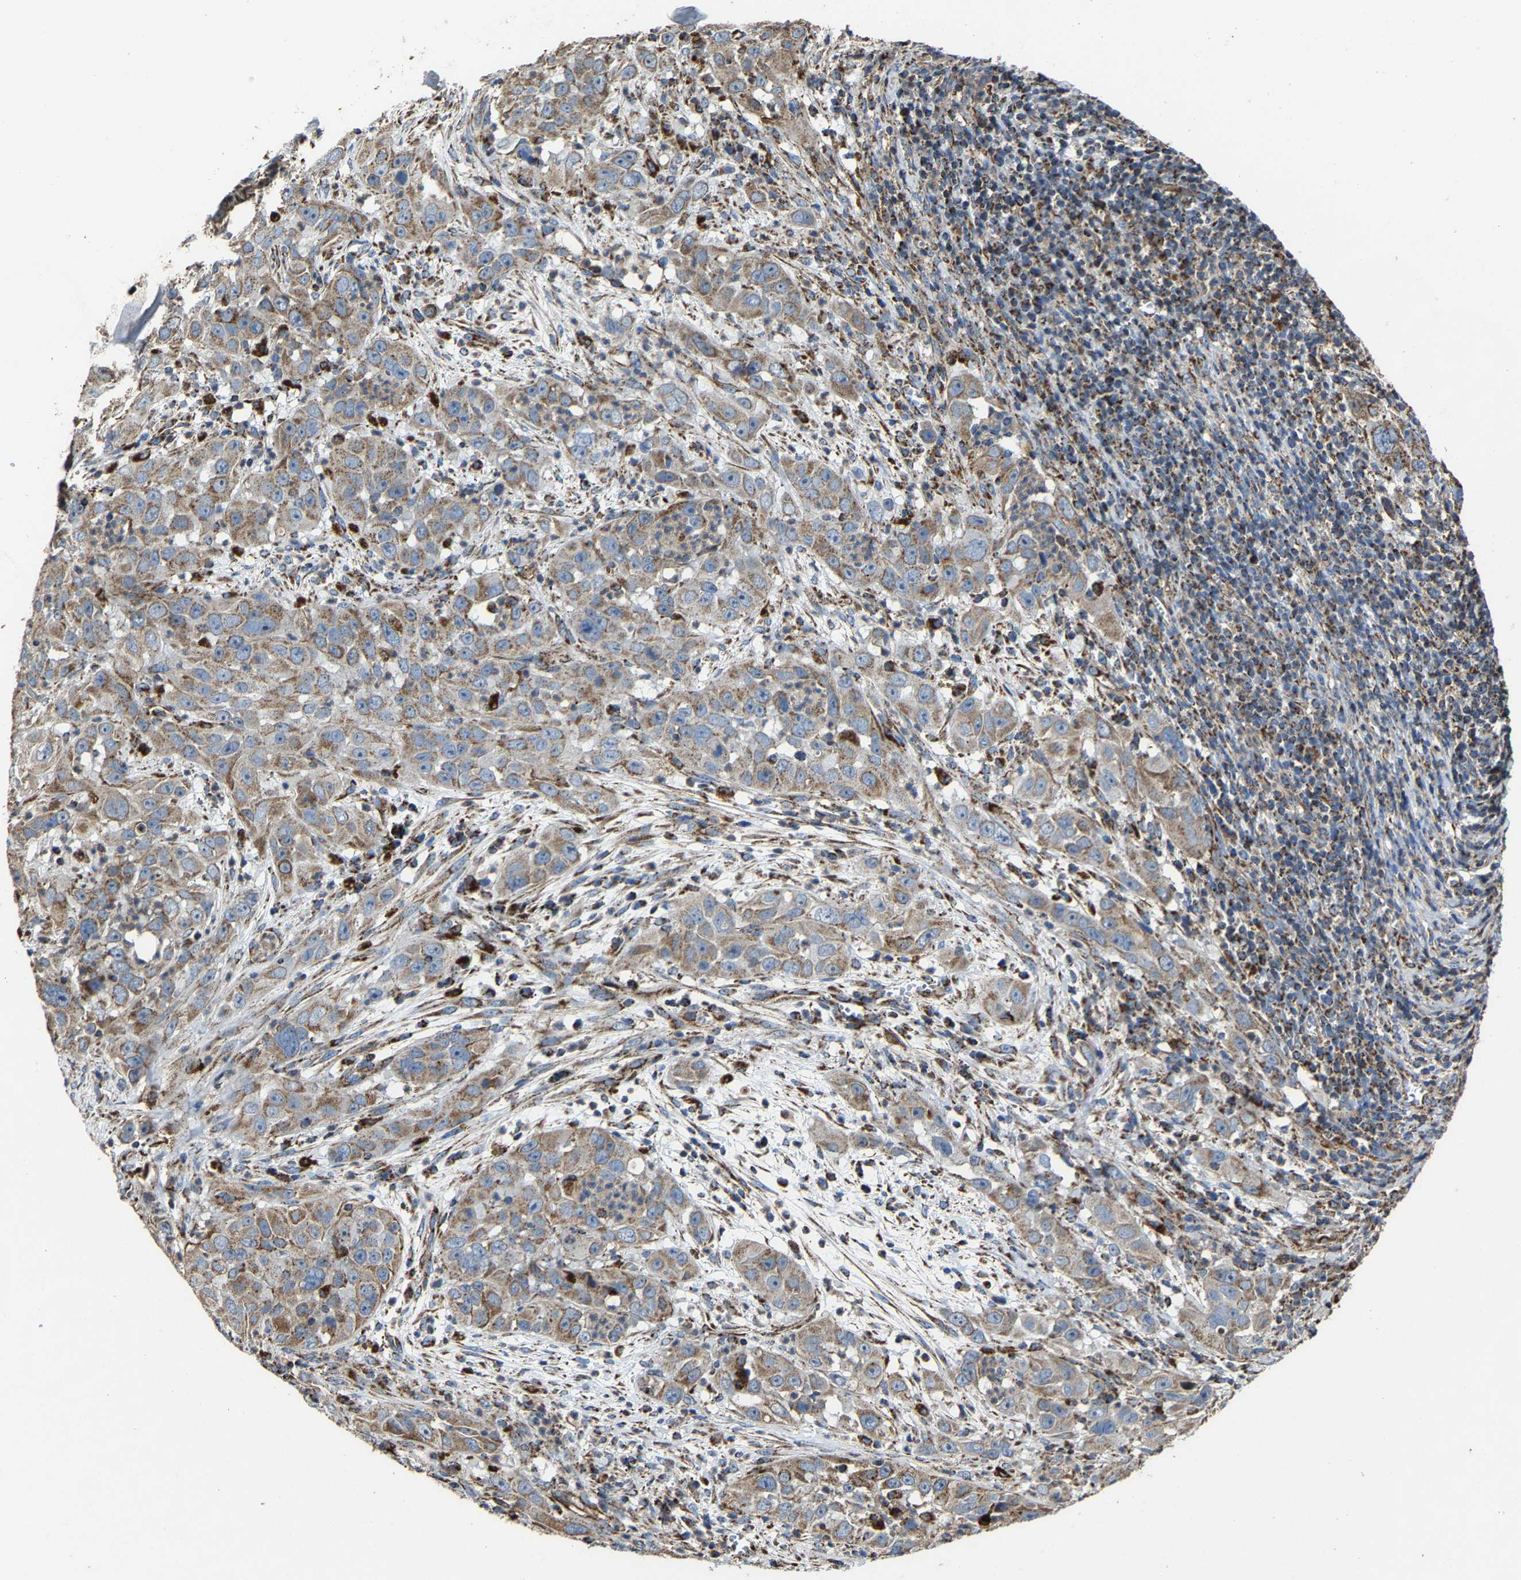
{"staining": {"intensity": "moderate", "quantity": ">75%", "location": "cytoplasmic/membranous"}, "tissue": "cervical cancer", "cell_type": "Tumor cells", "image_type": "cancer", "snomed": [{"axis": "morphology", "description": "Squamous cell carcinoma, NOS"}, {"axis": "topography", "description": "Cervix"}], "caption": "Moderate cytoplasmic/membranous staining is seen in approximately >75% of tumor cells in cervical squamous cell carcinoma.", "gene": "NDUFV3", "patient": {"sex": "female", "age": 32}}